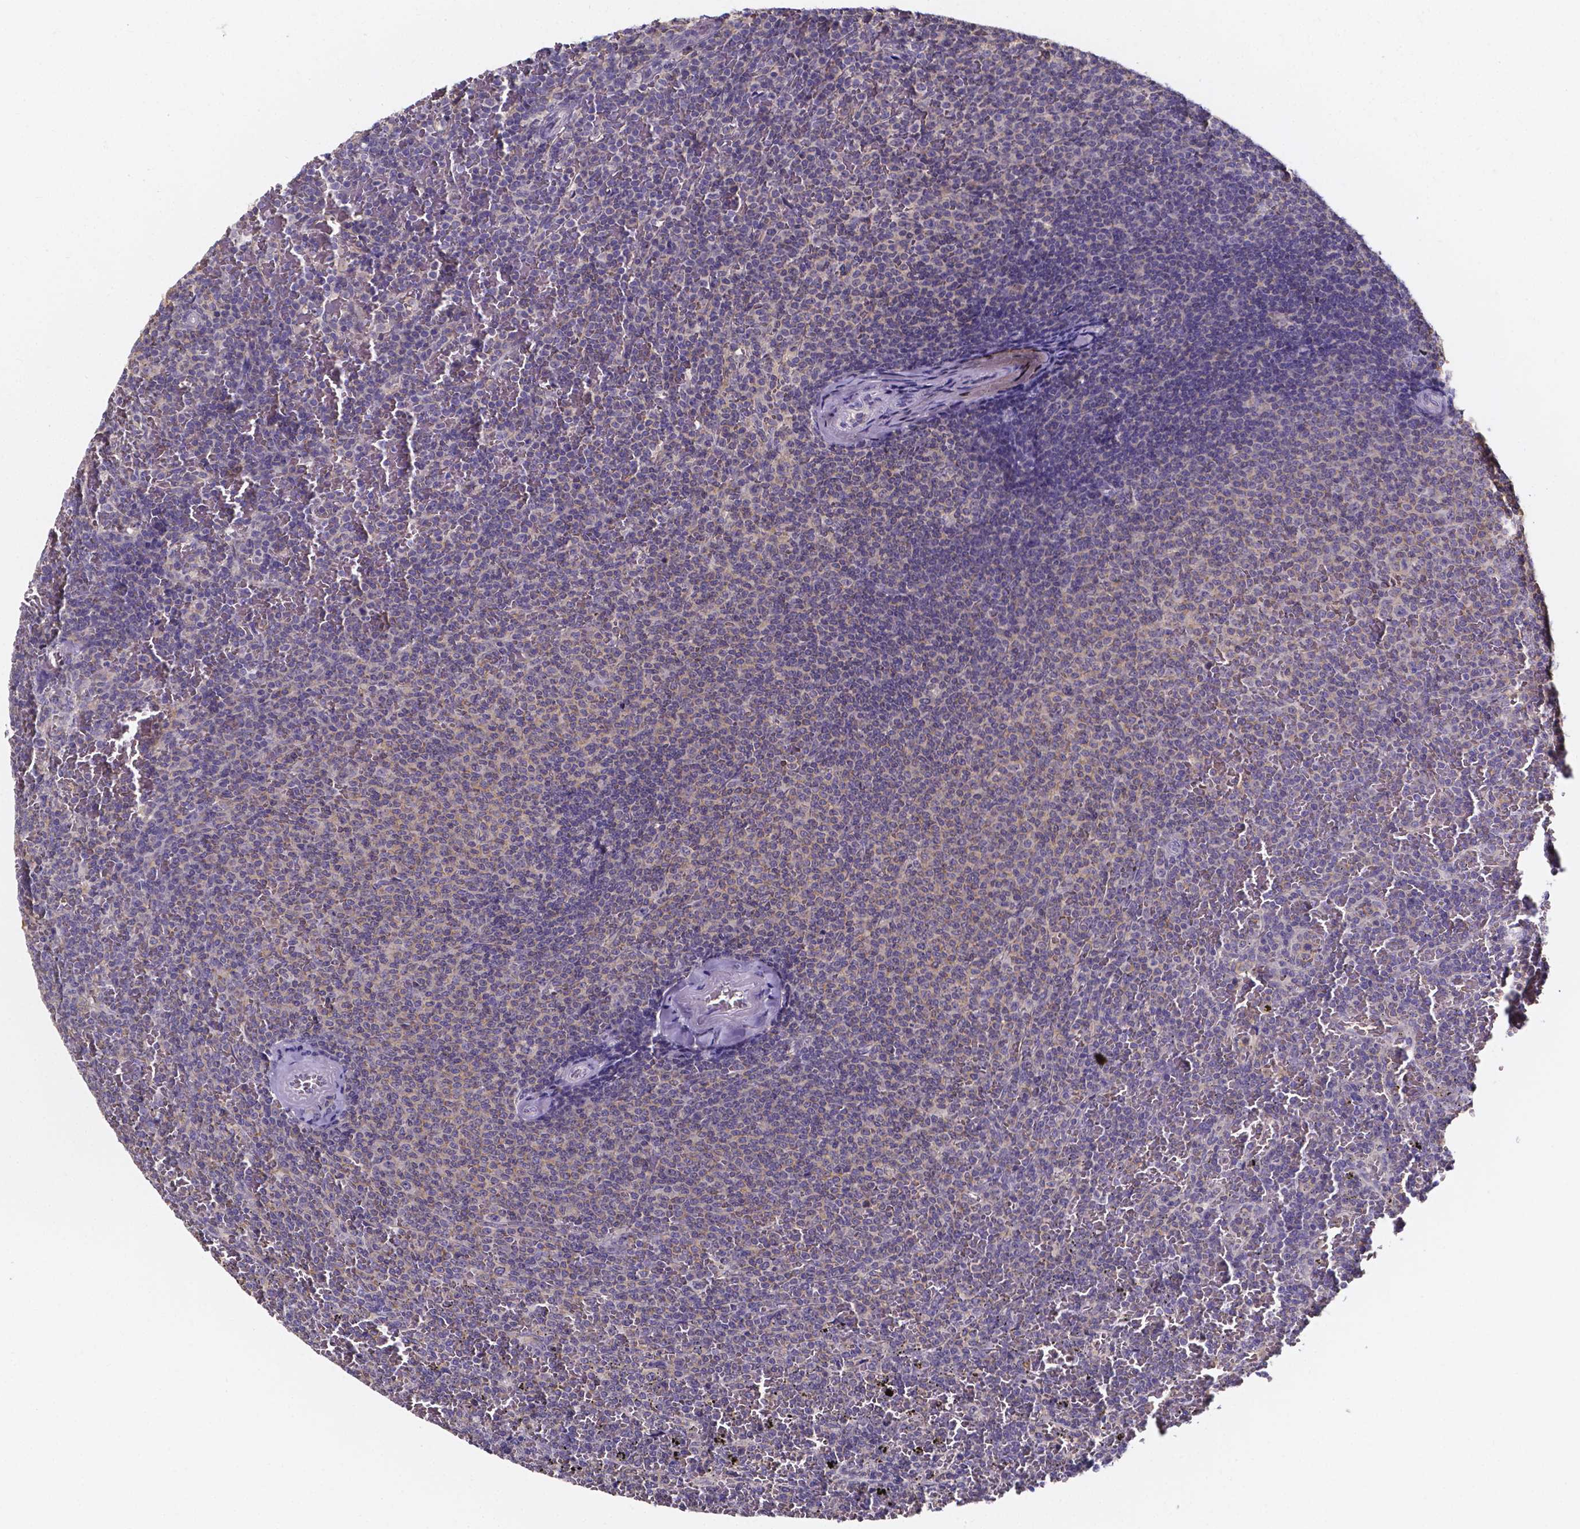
{"staining": {"intensity": "negative", "quantity": "none", "location": "none"}, "tissue": "lymphoma", "cell_type": "Tumor cells", "image_type": "cancer", "snomed": [{"axis": "morphology", "description": "Malignant lymphoma, non-Hodgkin's type, Low grade"}, {"axis": "topography", "description": "Spleen"}], "caption": "High magnification brightfield microscopy of low-grade malignant lymphoma, non-Hodgkin's type stained with DAB (brown) and counterstained with hematoxylin (blue): tumor cells show no significant expression.", "gene": "SPOCD1", "patient": {"sex": "female", "age": 77}}